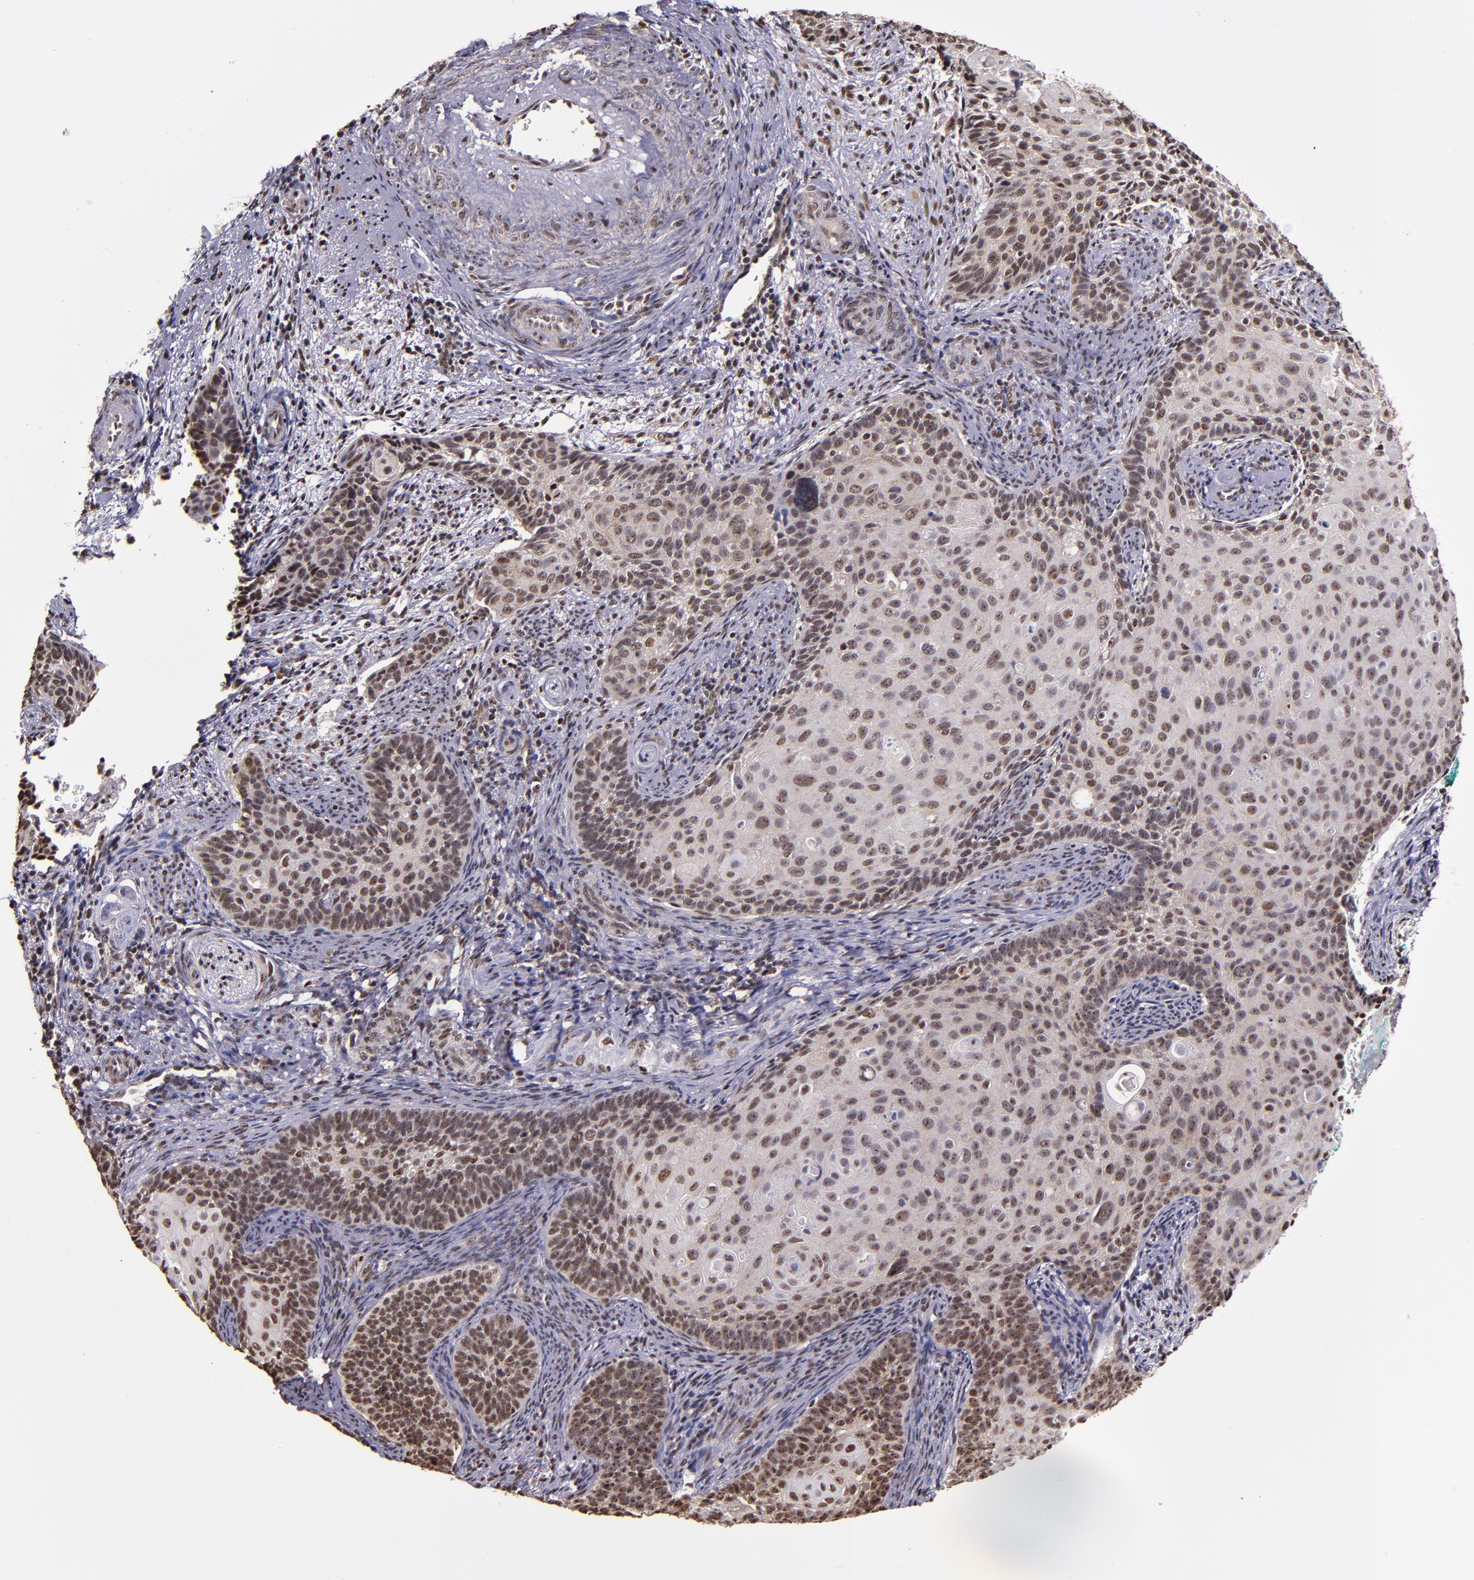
{"staining": {"intensity": "moderate", "quantity": ">75%", "location": "cytoplasmic/membranous,nuclear"}, "tissue": "cervical cancer", "cell_type": "Tumor cells", "image_type": "cancer", "snomed": [{"axis": "morphology", "description": "Squamous cell carcinoma, NOS"}, {"axis": "topography", "description": "Cervix"}], "caption": "Squamous cell carcinoma (cervical) stained with immunohistochemistry (IHC) demonstrates moderate cytoplasmic/membranous and nuclear positivity in approximately >75% of tumor cells. (Stains: DAB in brown, nuclei in blue, Microscopy: brightfield microscopy at high magnification).", "gene": "CECR2", "patient": {"sex": "female", "age": 33}}